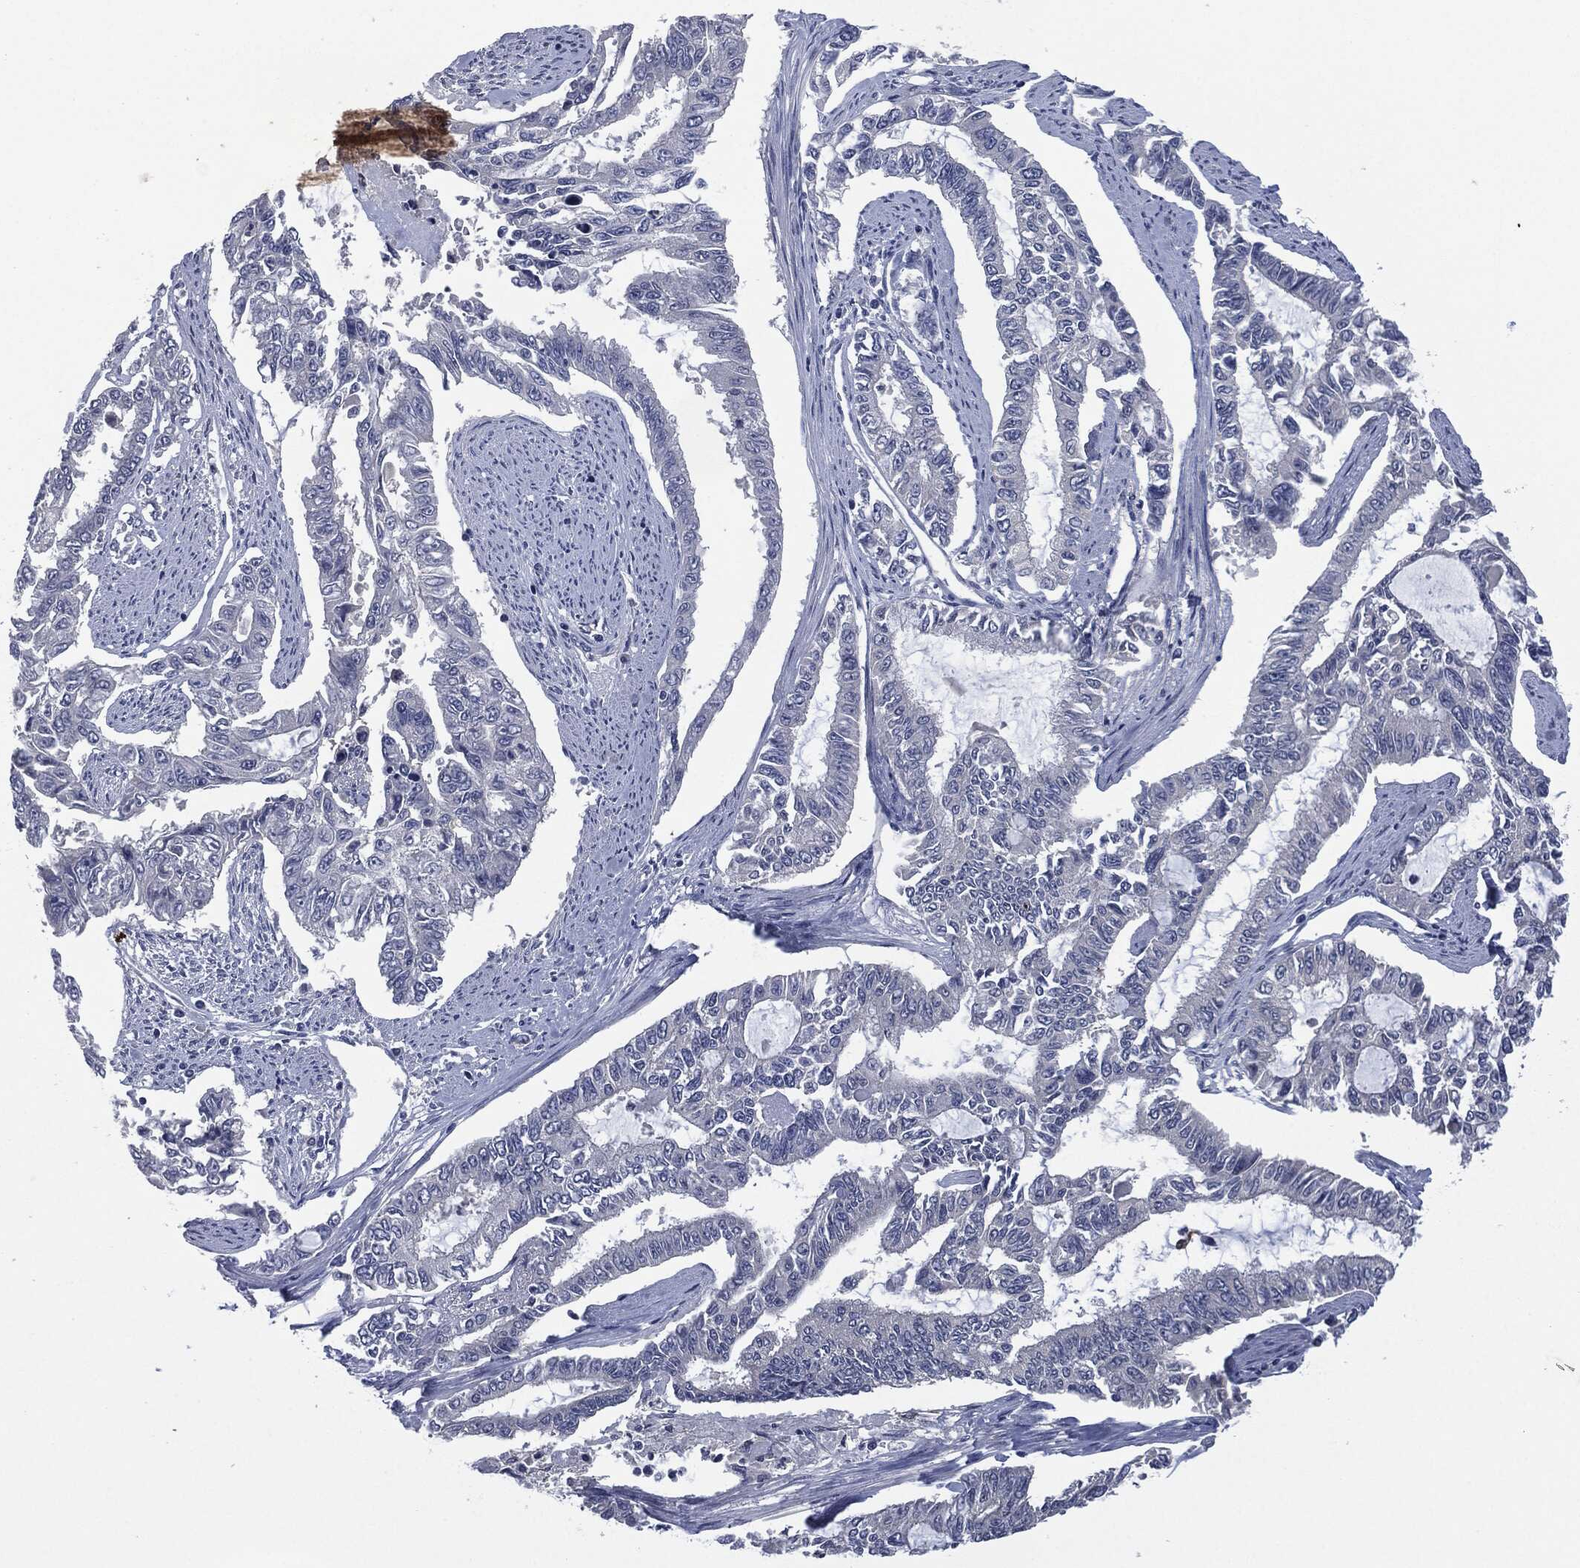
{"staining": {"intensity": "negative", "quantity": "none", "location": "none"}, "tissue": "endometrial cancer", "cell_type": "Tumor cells", "image_type": "cancer", "snomed": [{"axis": "morphology", "description": "Adenocarcinoma, NOS"}, {"axis": "topography", "description": "Uterus"}], "caption": "IHC of endometrial adenocarcinoma displays no expression in tumor cells.", "gene": "IL1RN", "patient": {"sex": "female", "age": 59}}